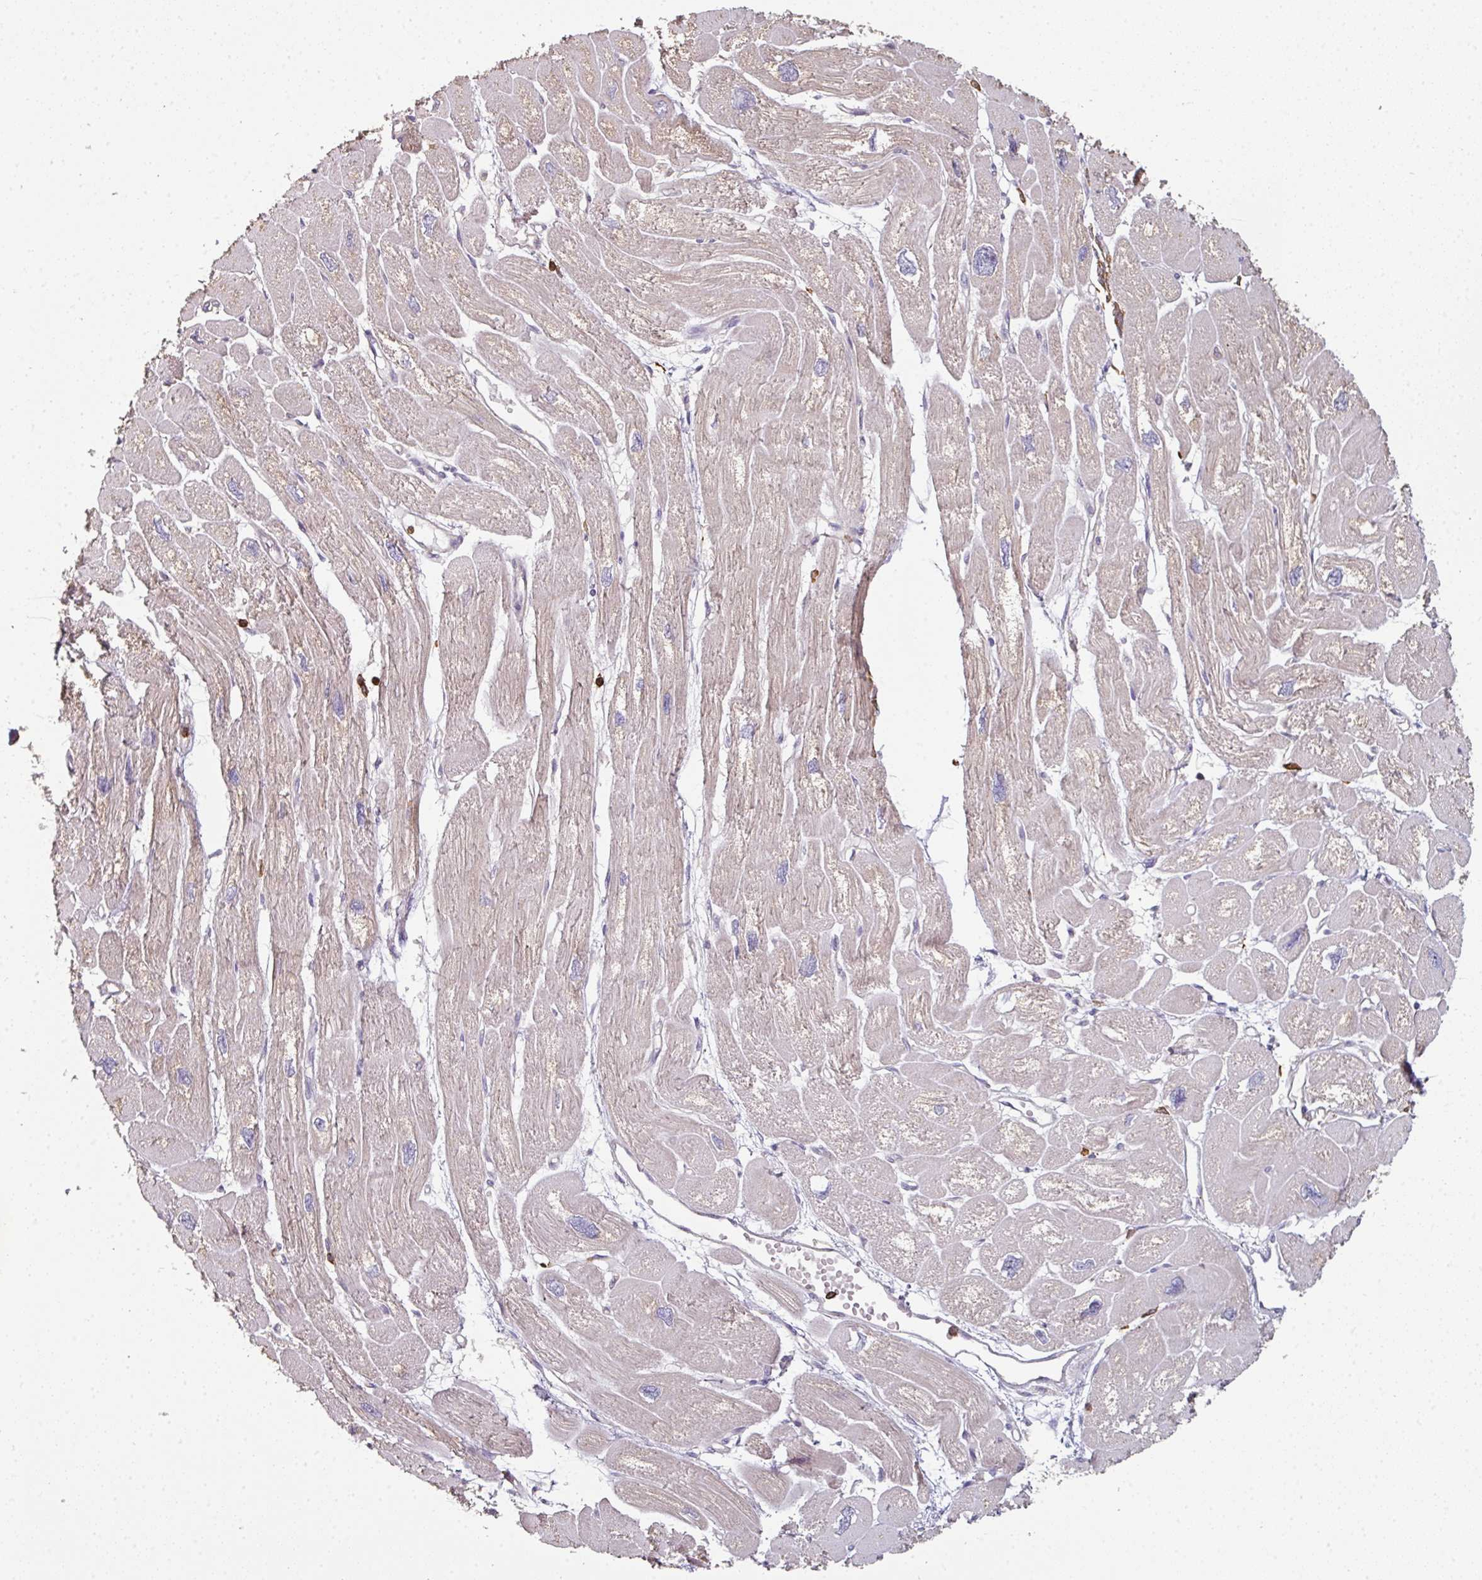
{"staining": {"intensity": "moderate", "quantity": "25%-75%", "location": "cytoplasmic/membranous"}, "tissue": "heart muscle", "cell_type": "Cardiomyocytes", "image_type": "normal", "snomed": [{"axis": "morphology", "description": "Normal tissue, NOS"}, {"axis": "topography", "description": "Heart"}], "caption": "Immunohistochemistry (IHC) (DAB) staining of normal human heart muscle demonstrates moderate cytoplasmic/membranous protein staining in about 25%-75% of cardiomyocytes.", "gene": "OLFML2B", "patient": {"sex": "male", "age": 42}}